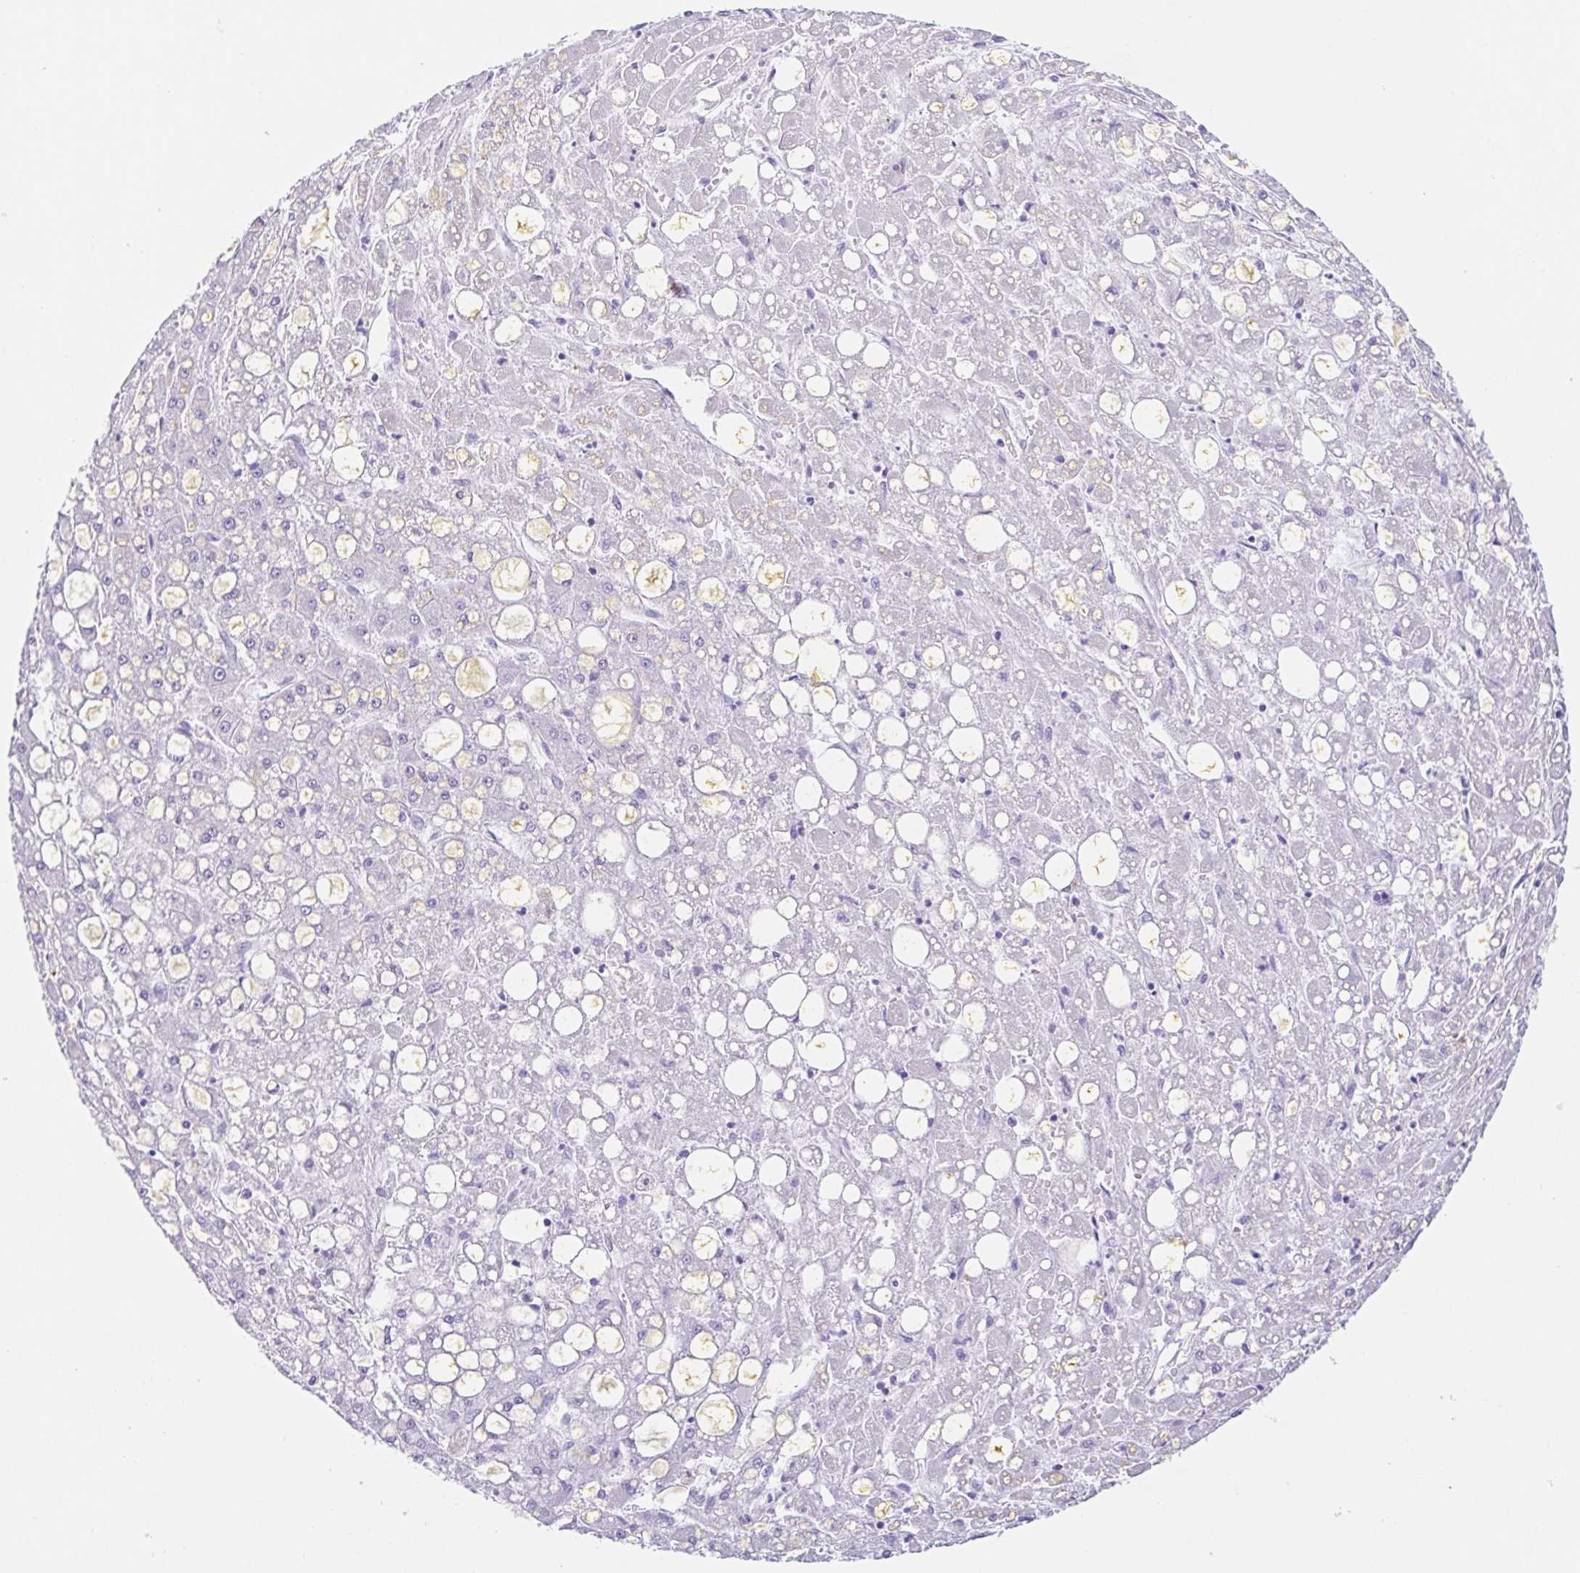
{"staining": {"intensity": "negative", "quantity": "none", "location": "none"}, "tissue": "liver cancer", "cell_type": "Tumor cells", "image_type": "cancer", "snomed": [{"axis": "morphology", "description": "Carcinoma, Hepatocellular, NOS"}, {"axis": "topography", "description": "Liver"}], "caption": "Protein analysis of hepatocellular carcinoma (liver) reveals no significant expression in tumor cells.", "gene": "ARPP21", "patient": {"sex": "male", "age": 67}}